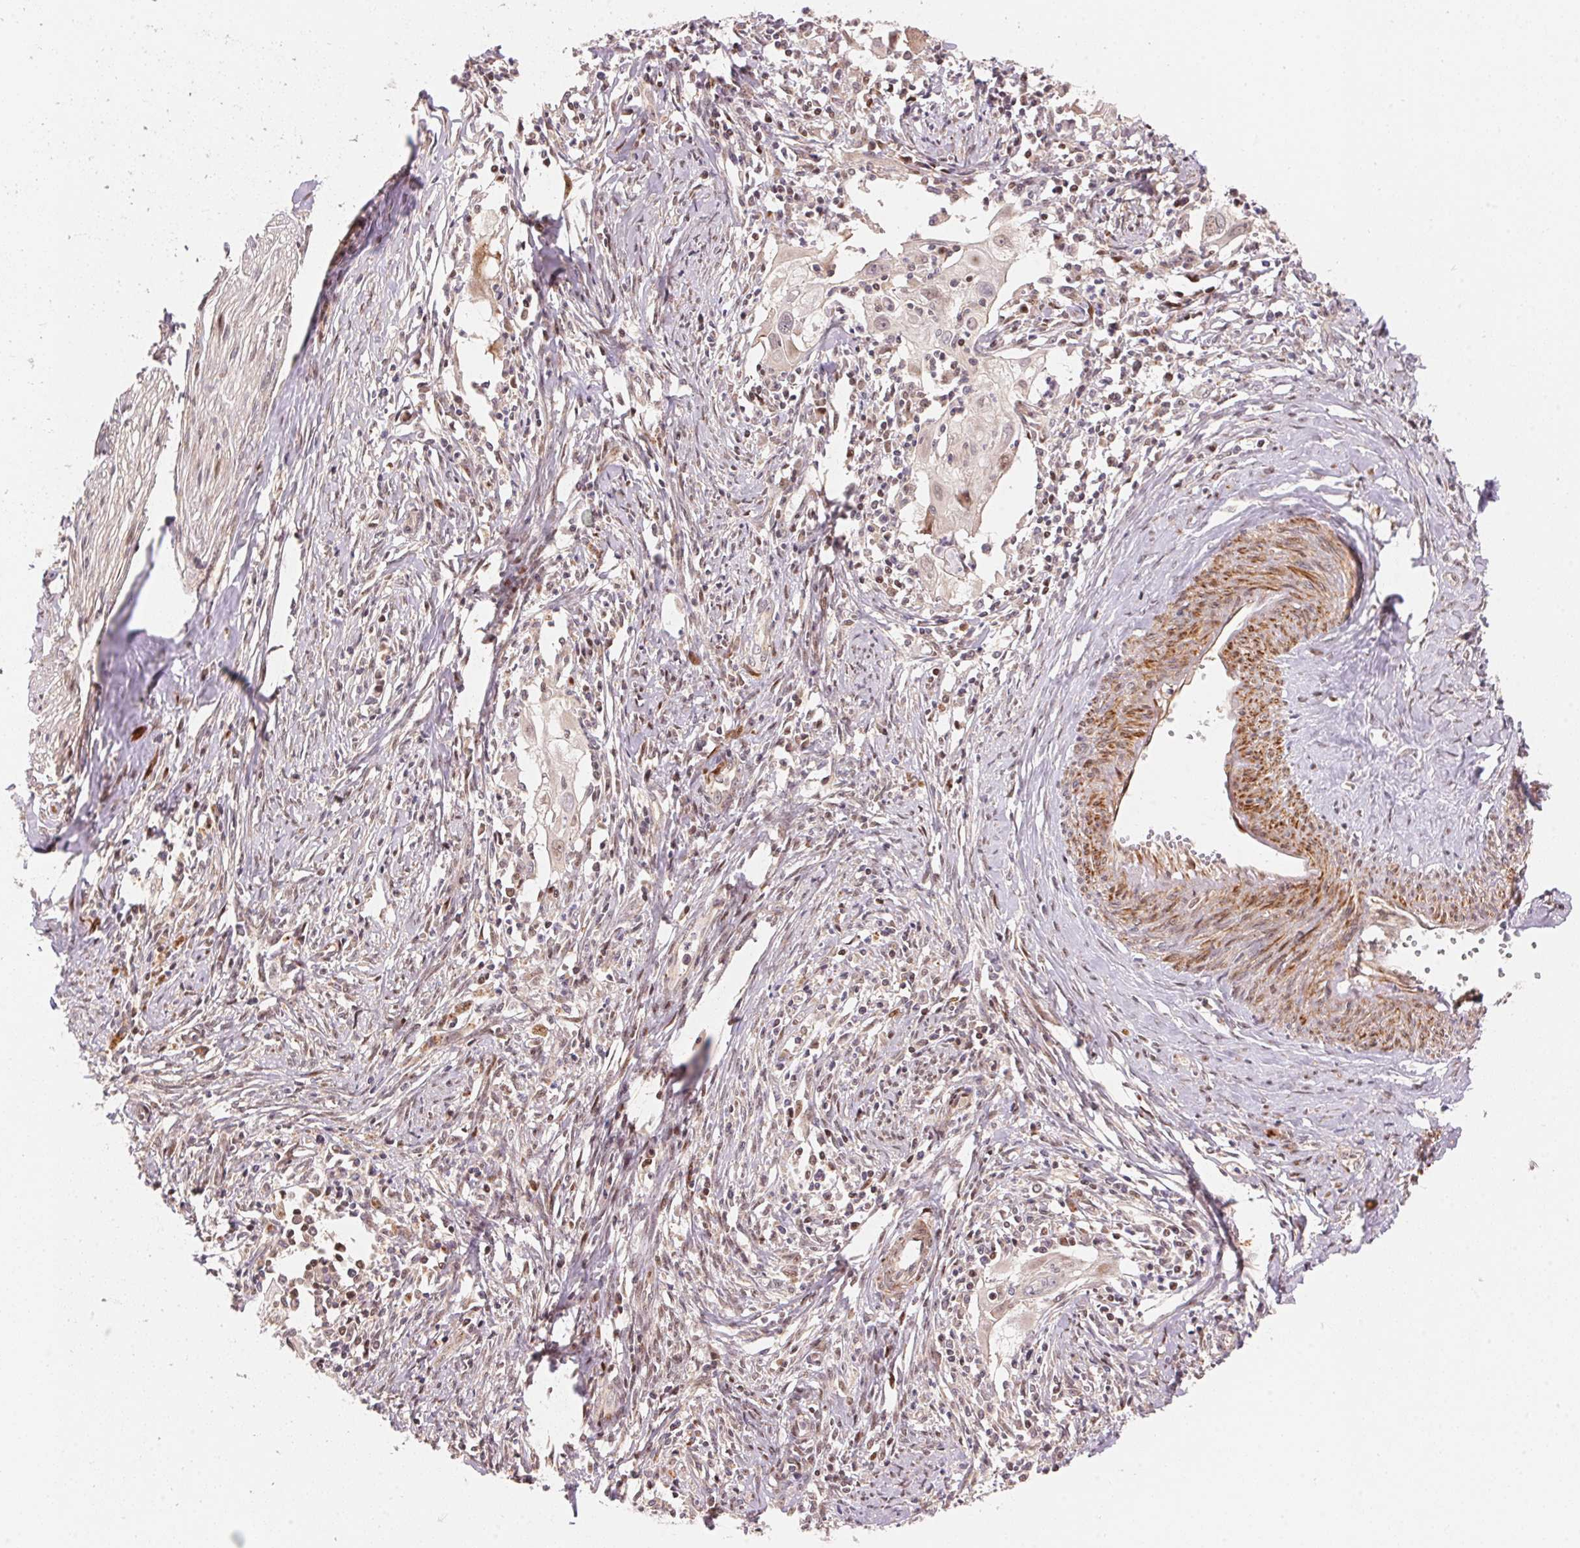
{"staining": {"intensity": "negative", "quantity": "none", "location": "none"}, "tissue": "cervical cancer", "cell_type": "Tumor cells", "image_type": "cancer", "snomed": [{"axis": "morphology", "description": "Squamous cell carcinoma, NOS"}, {"axis": "topography", "description": "Cervix"}], "caption": "A high-resolution histopathology image shows immunohistochemistry staining of cervical cancer (squamous cell carcinoma), which shows no significant positivity in tumor cells. Nuclei are stained in blue.", "gene": "TNIP2", "patient": {"sex": "female", "age": 30}}